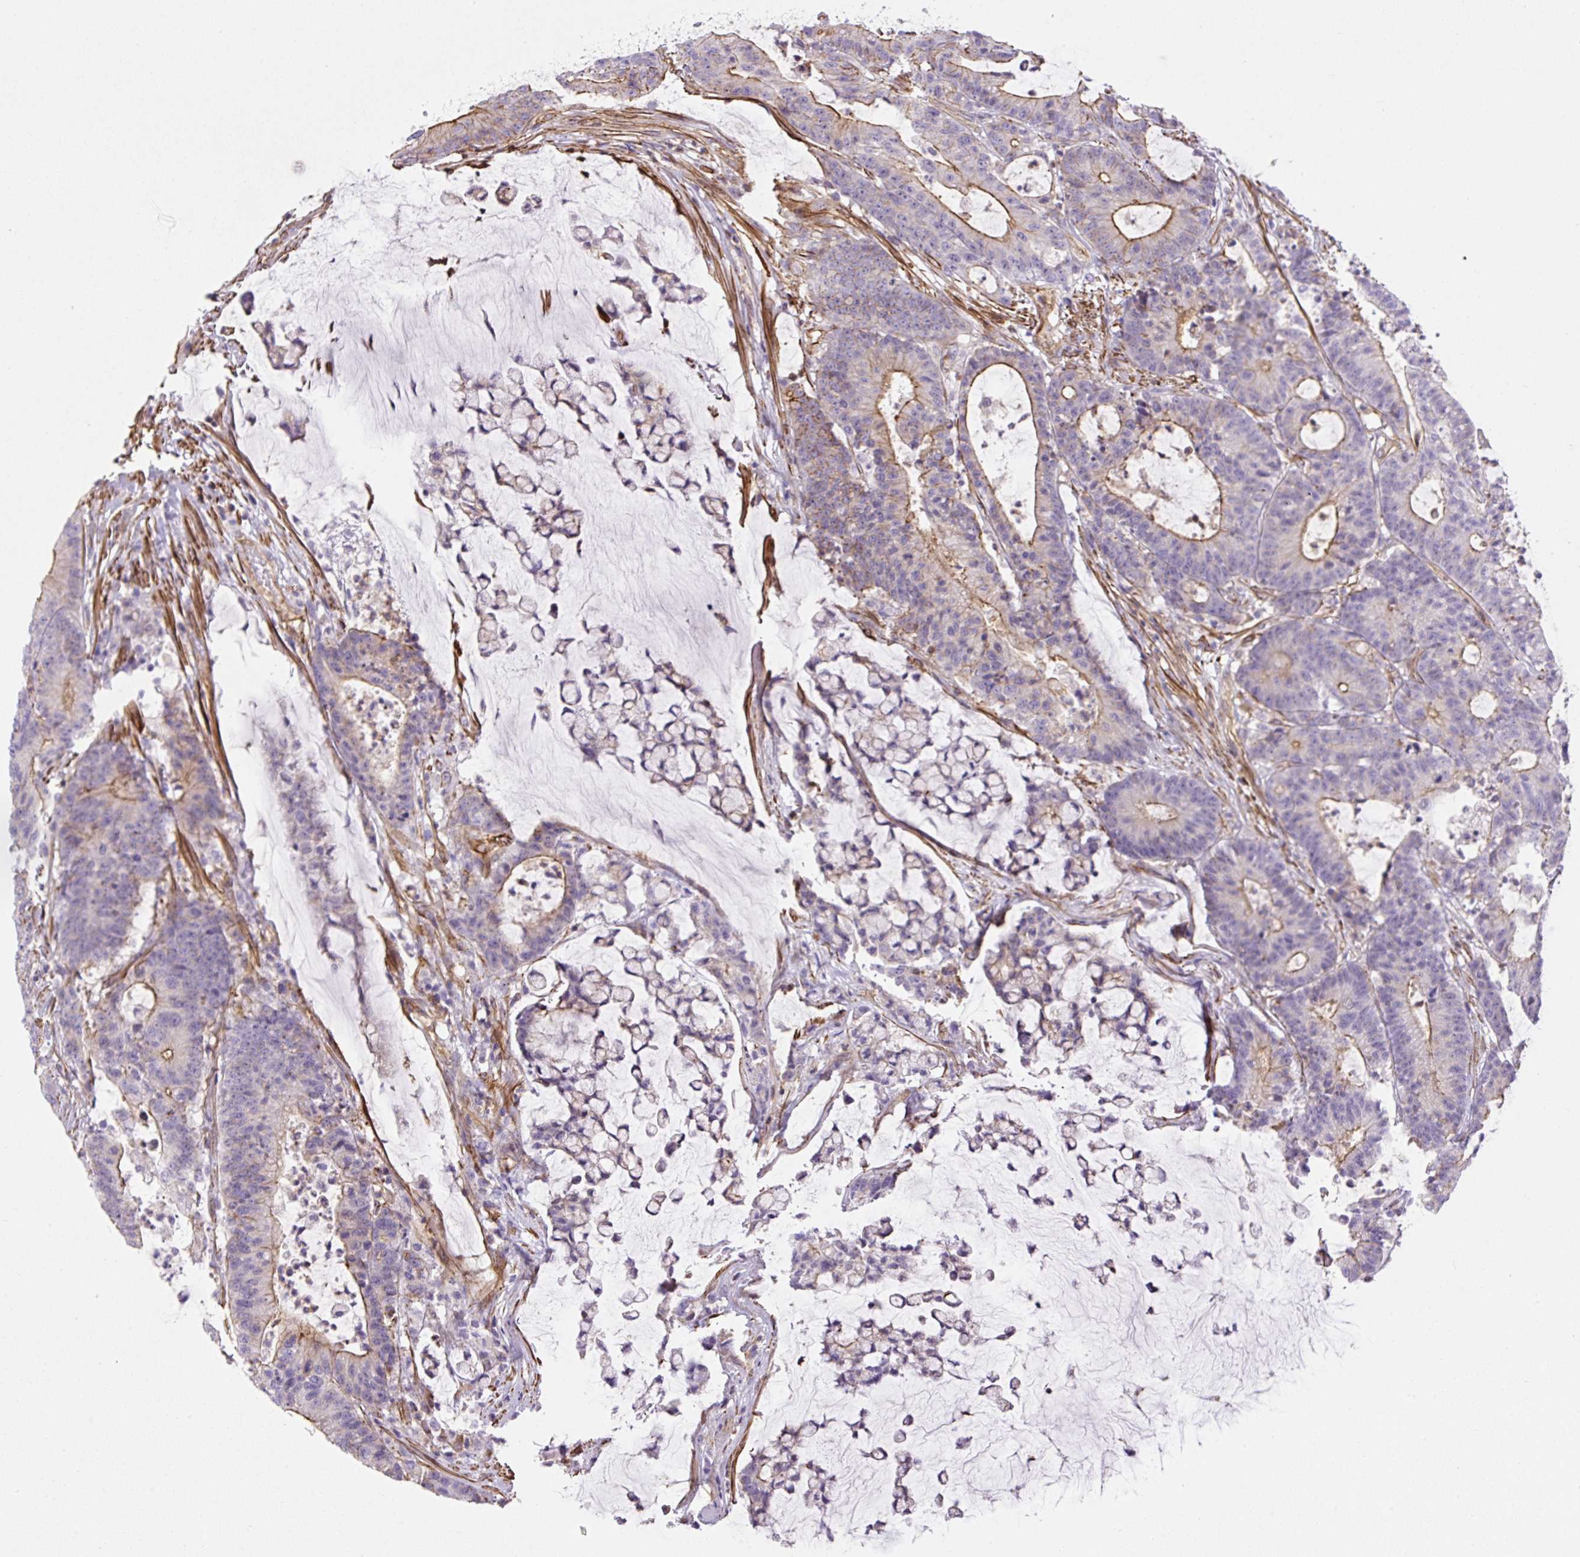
{"staining": {"intensity": "moderate", "quantity": "<25%", "location": "cytoplasmic/membranous"}, "tissue": "colorectal cancer", "cell_type": "Tumor cells", "image_type": "cancer", "snomed": [{"axis": "morphology", "description": "Adenocarcinoma, NOS"}, {"axis": "topography", "description": "Colon"}], "caption": "A brown stain labels moderate cytoplasmic/membranous positivity of a protein in human adenocarcinoma (colorectal) tumor cells.", "gene": "B3GALT5", "patient": {"sex": "female", "age": 84}}